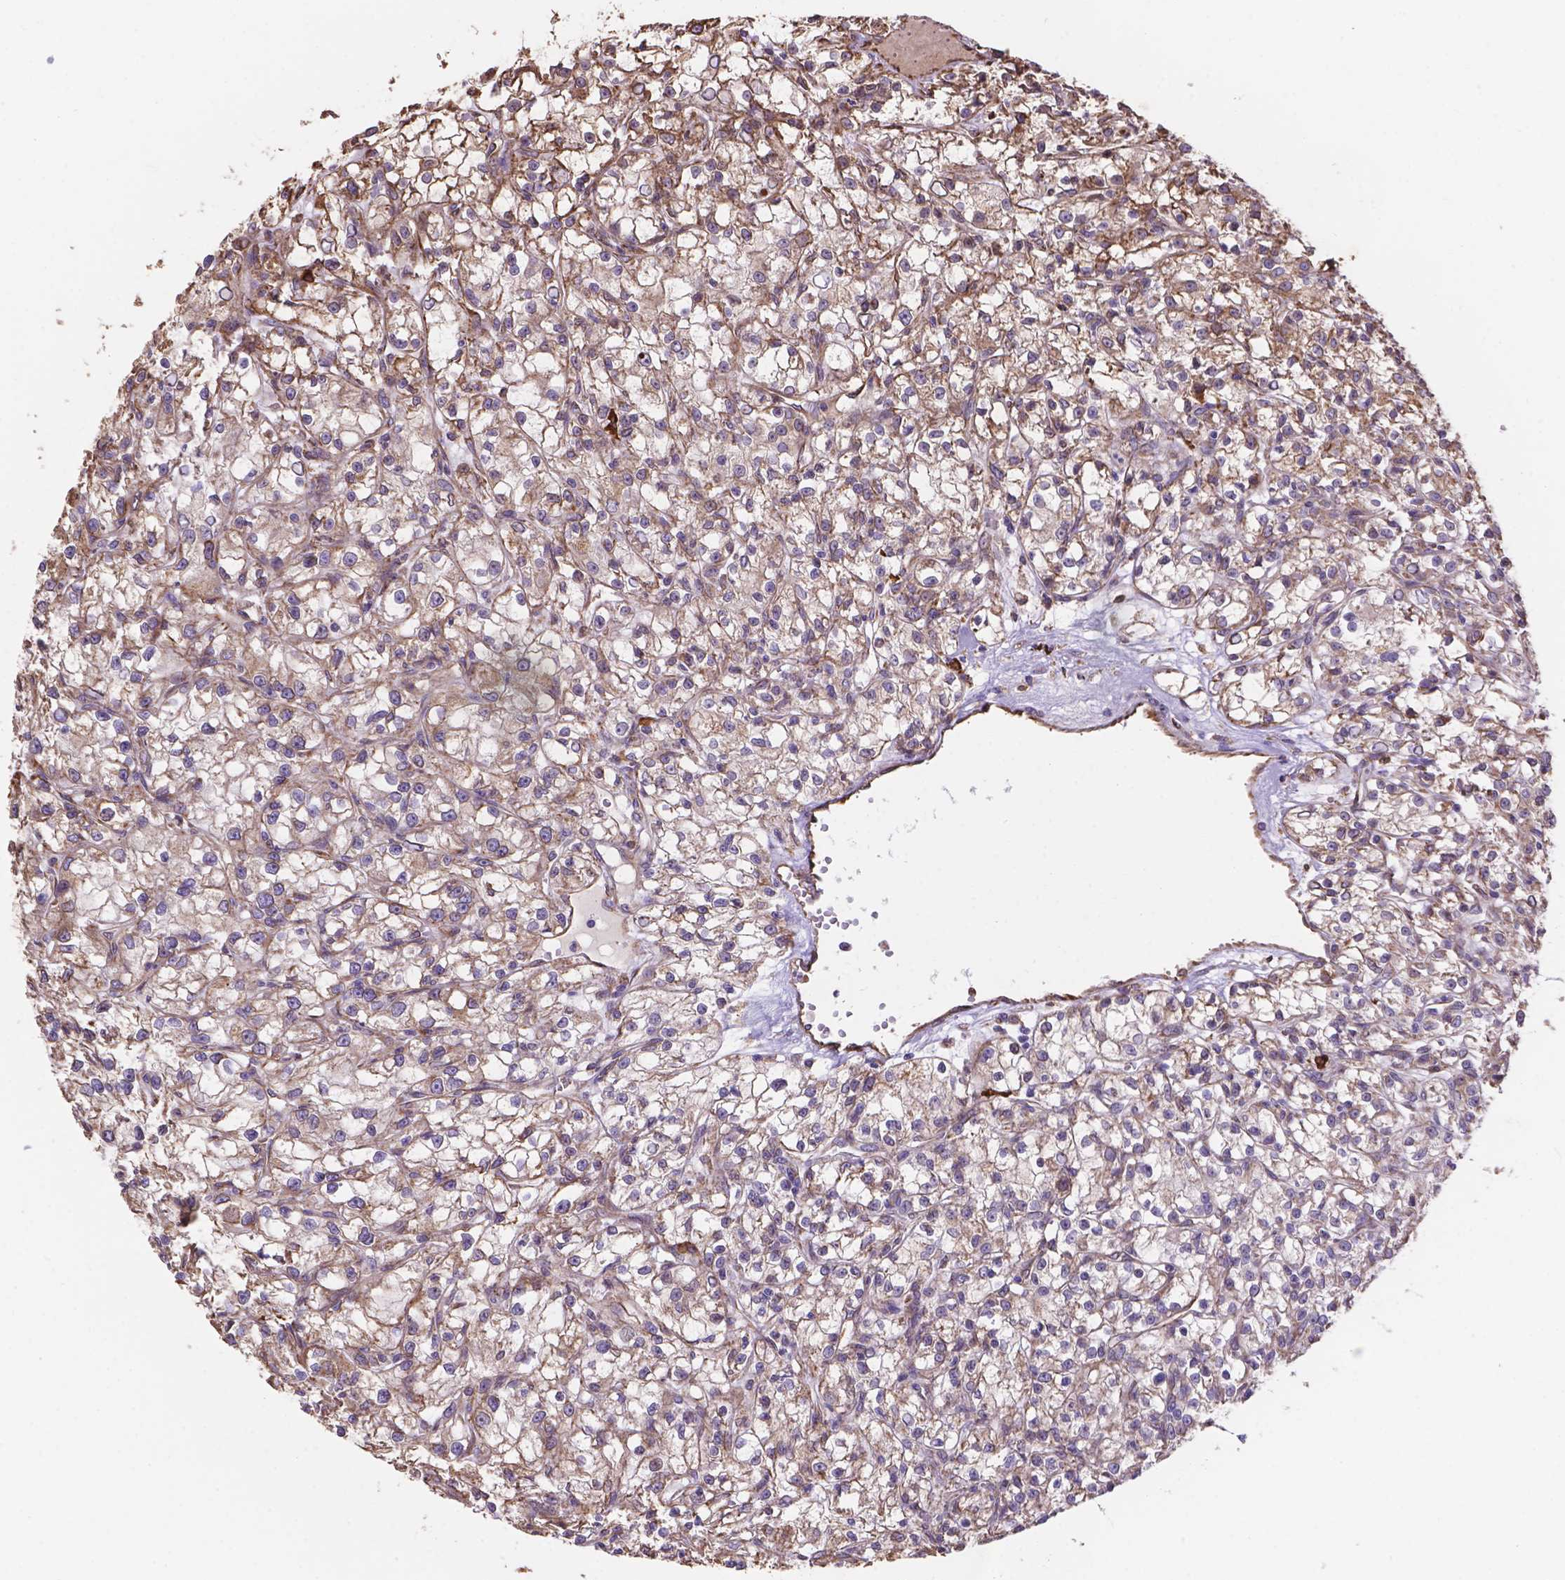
{"staining": {"intensity": "weak", "quantity": "25%-75%", "location": "cytoplasmic/membranous"}, "tissue": "renal cancer", "cell_type": "Tumor cells", "image_type": "cancer", "snomed": [{"axis": "morphology", "description": "Adenocarcinoma, NOS"}, {"axis": "topography", "description": "Kidney"}], "caption": "Human adenocarcinoma (renal) stained with a brown dye shows weak cytoplasmic/membranous positive staining in about 25%-75% of tumor cells.", "gene": "IPO11", "patient": {"sex": "female", "age": 59}}